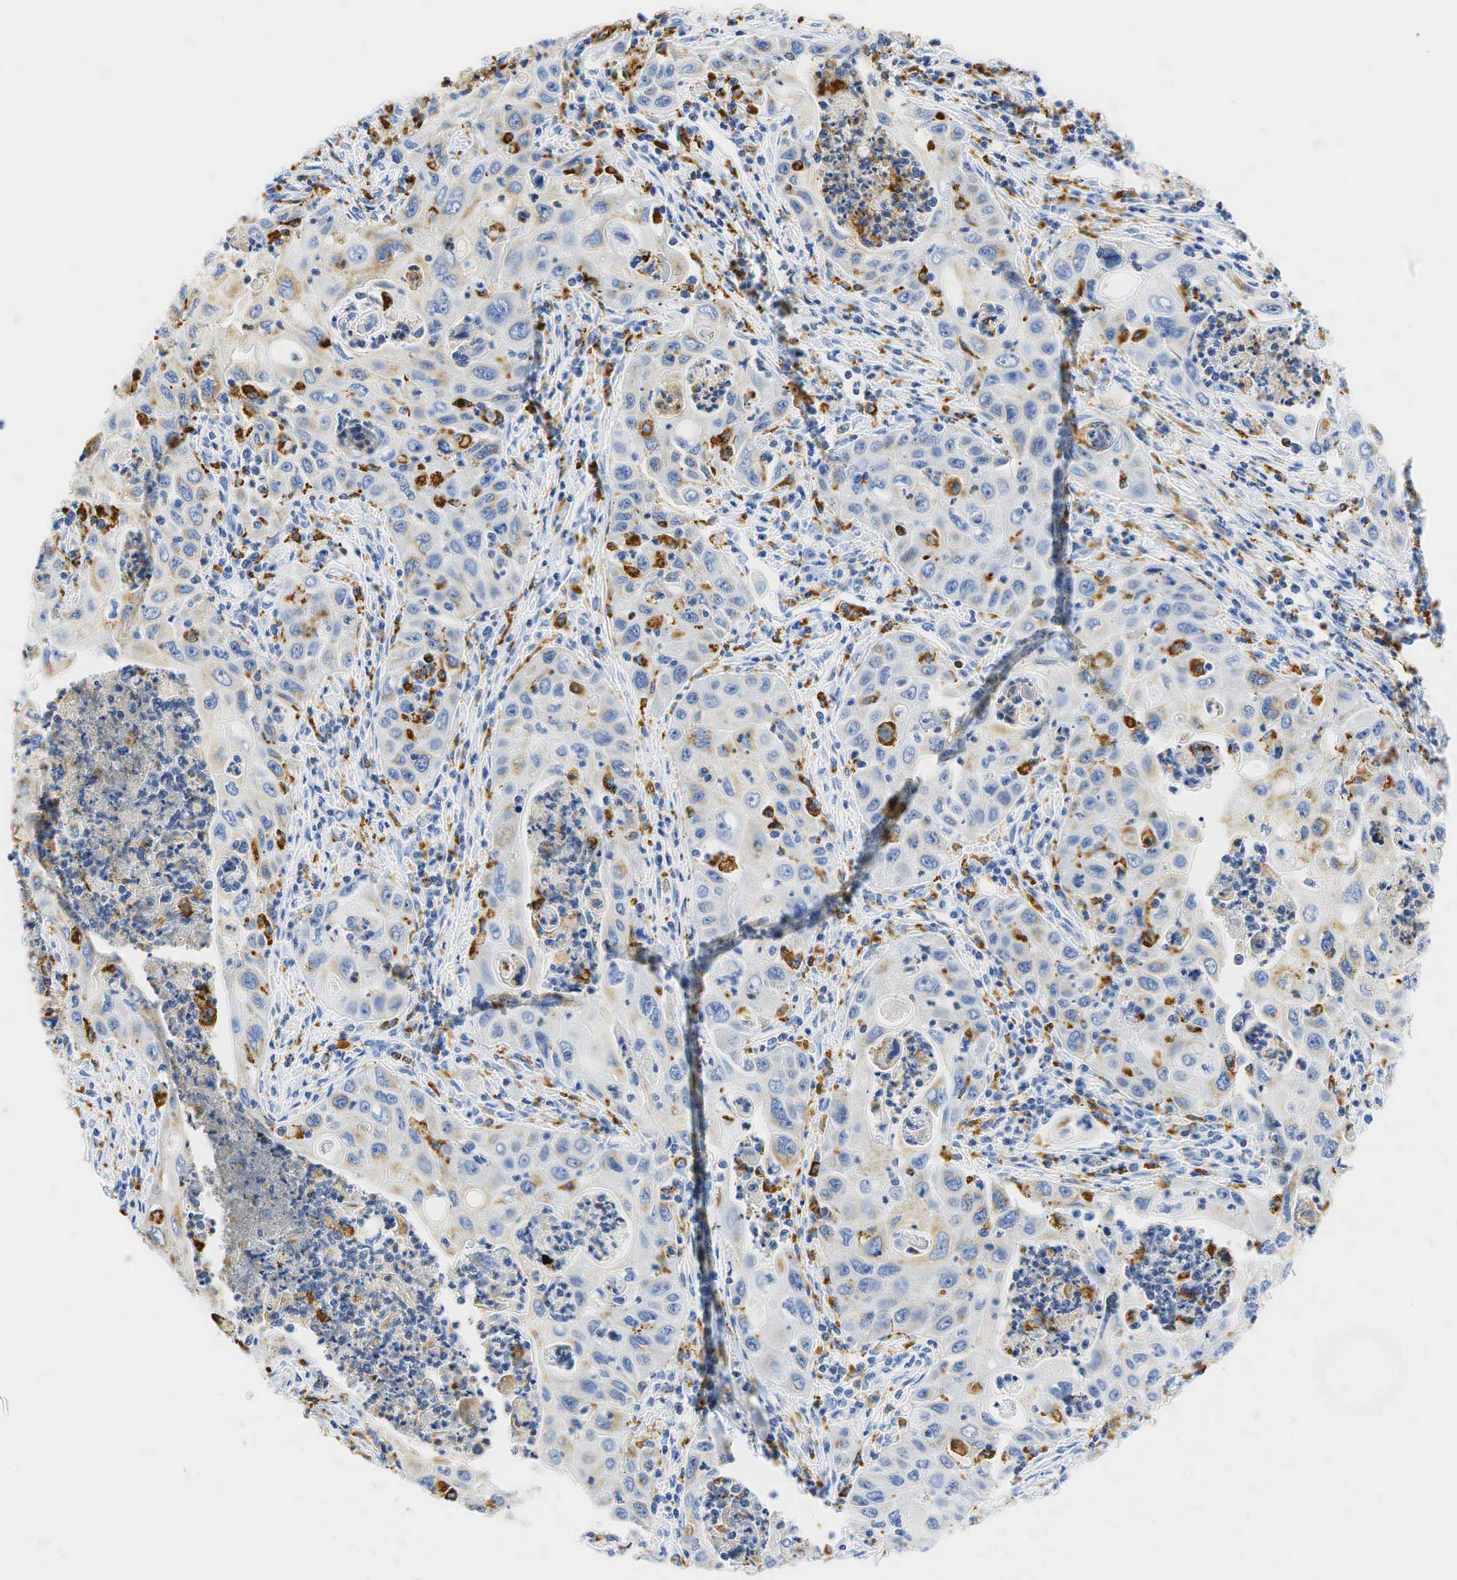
{"staining": {"intensity": "negative", "quantity": "none", "location": "none"}, "tissue": "pancreatic cancer", "cell_type": "Tumor cells", "image_type": "cancer", "snomed": [{"axis": "morphology", "description": "Adenocarcinoma, NOS"}, {"axis": "topography", "description": "Pancreas"}], "caption": "An image of human pancreatic cancer (adenocarcinoma) is negative for staining in tumor cells. The staining was performed using DAB to visualize the protein expression in brown, while the nuclei were stained in blue with hematoxylin (Magnification: 20x).", "gene": "CD68", "patient": {"sex": "male", "age": 70}}